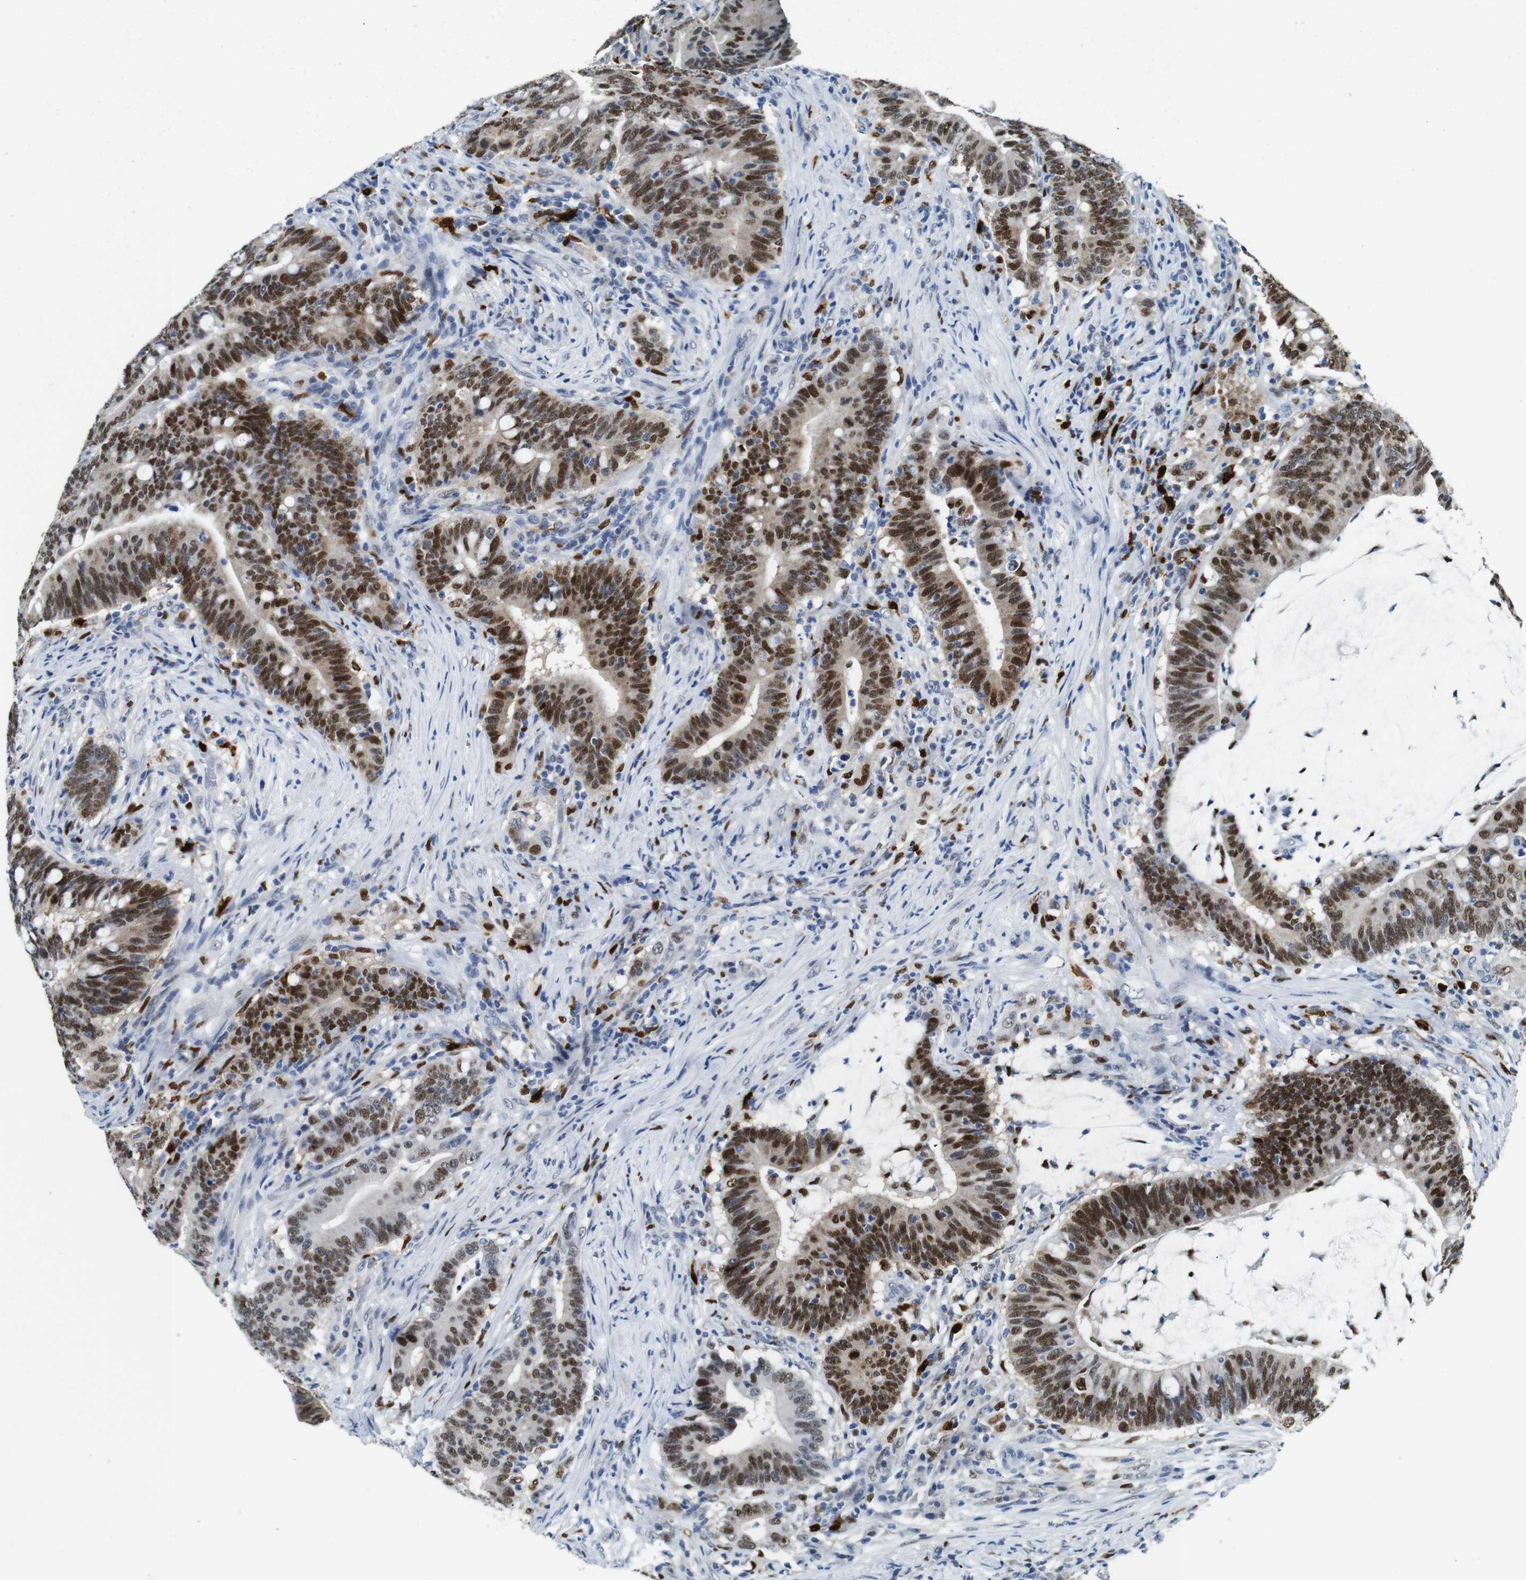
{"staining": {"intensity": "moderate", "quantity": ">75%", "location": "nuclear"}, "tissue": "colorectal cancer", "cell_type": "Tumor cells", "image_type": "cancer", "snomed": [{"axis": "morphology", "description": "Normal tissue, NOS"}, {"axis": "morphology", "description": "Adenocarcinoma, NOS"}, {"axis": "topography", "description": "Colon"}], "caption": "Colorectal cancer stained with IHC exhibits moderate nuclear staining in about >75% of tumor cells.", "gene": "IRF8", "patient": {"sex": "female", "age": 66}}